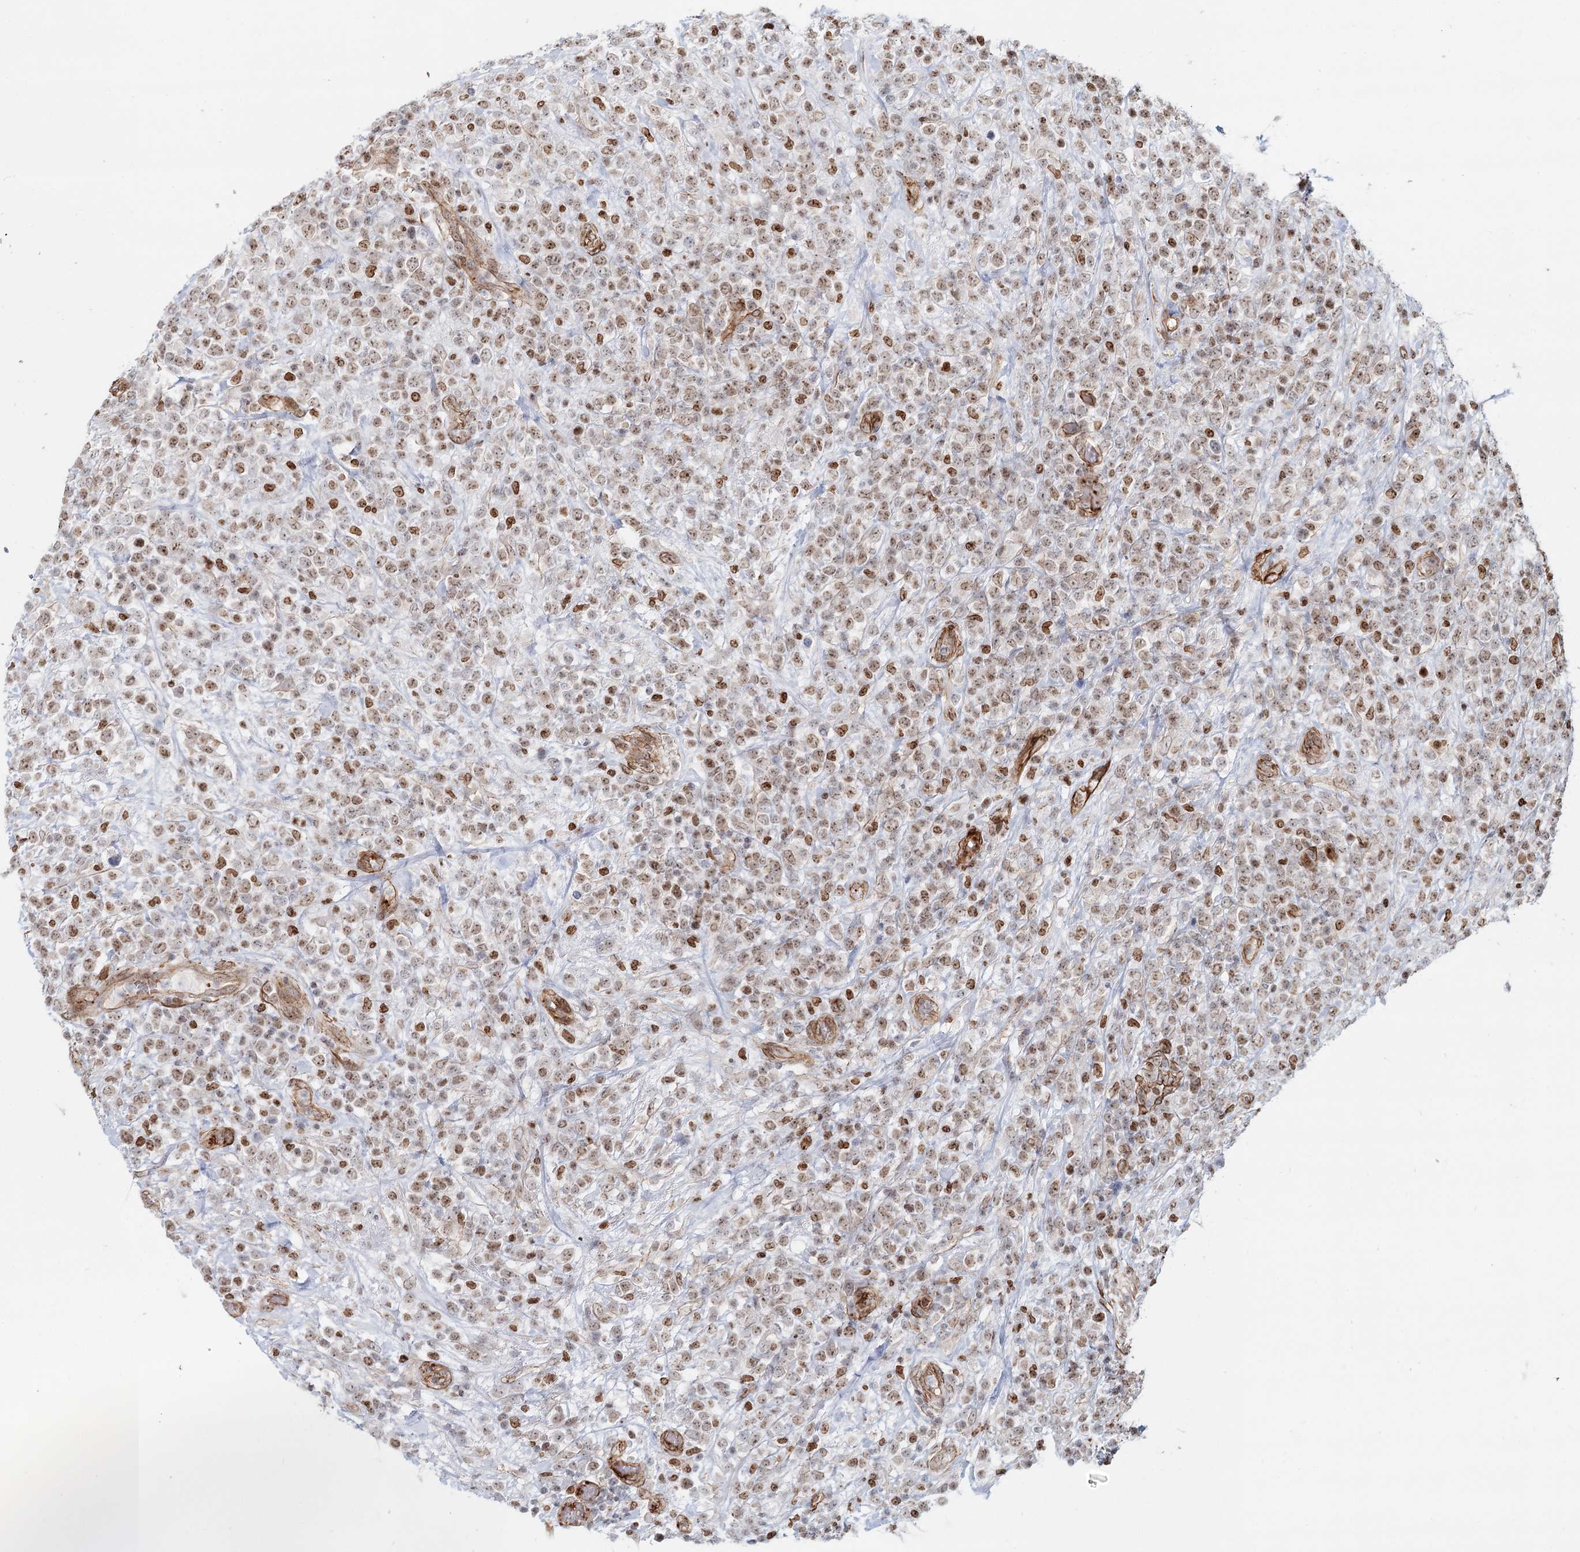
{"staining": {"intensity": "moderate", "quantity": ">75%", "location": "nuclear"}, "tissue": "lymphoma", "cell_type": "Tumor cells", "image_type": "cancer", "snomed": [{"axis": "morphology", "description": "Malignant lymphoma, non-Hodgkin's type, High grade"}, {"axis": "topography", "description": "Colon"}], "caption": "A high-resolution photomicrograph shows IHC staining of high-grade malignant lymphoma, non-Hodgkin's type, which demonstrates moderate nuclear positivity in about >75% of tumor cells.", "gene": "ZFYVE28", "patient": {"sex": "female", "age": 53}}